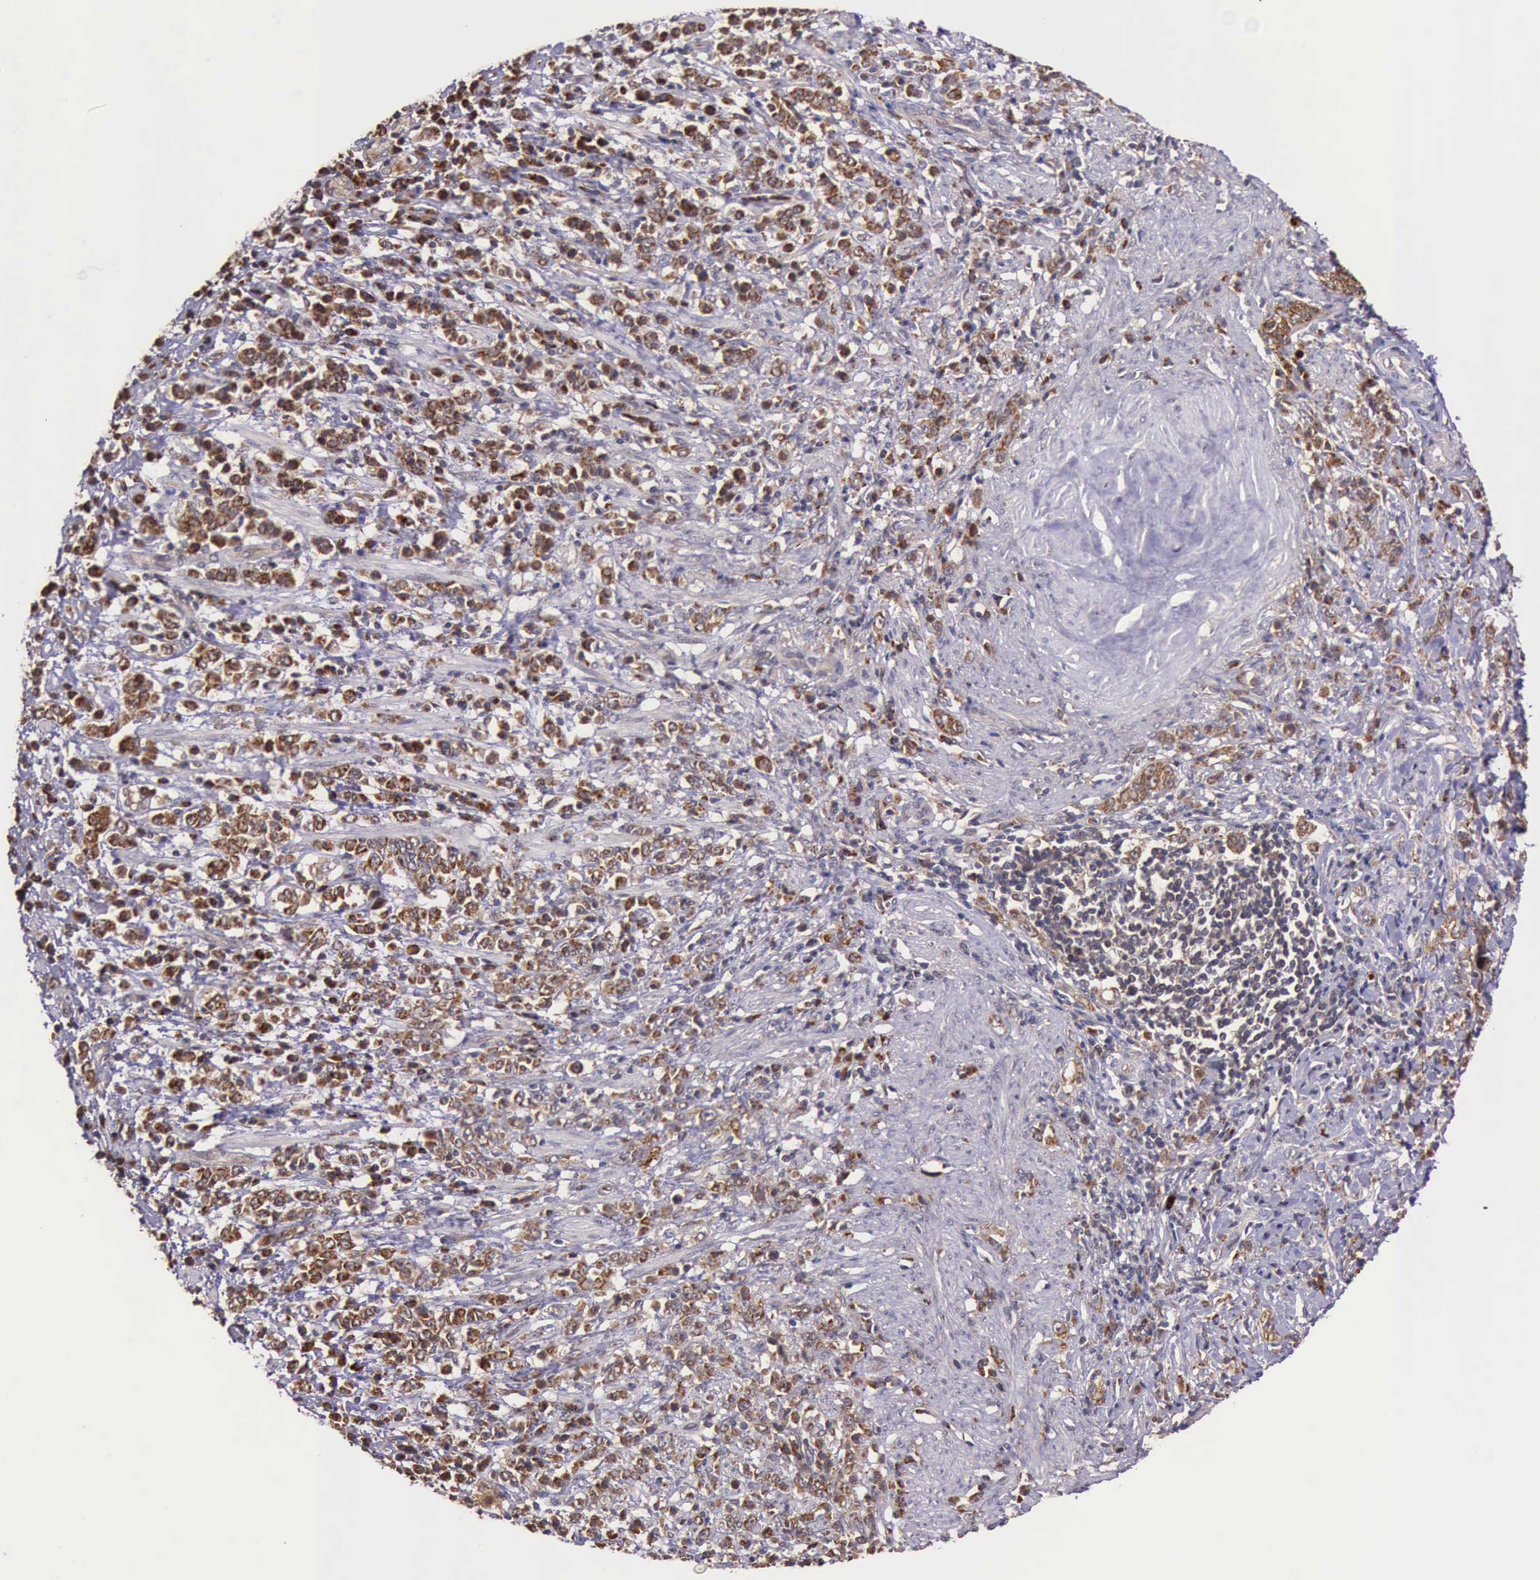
{"staining": {"intensity": "moderate", "quantity": ">75%", "location": "cytoplasmic/membranous"}, "tissue": "stomach cancer", "cell_type": "Tumor cells", "image_type": "cancer", "snomed": [{"axis": "morphology", "description": "Adenocarcinoma, NOS"}, {"axis": "topography", "description": "Stomach, lower"}], "caption": "Protein expression analysis of stomach adenocarcinoma exhibits moderate cytoplasmic/membranous expression in approximately >75% of tumor cells.", "gene": "ARMCX3", "patient": {"sex": "male", "age": 88}}